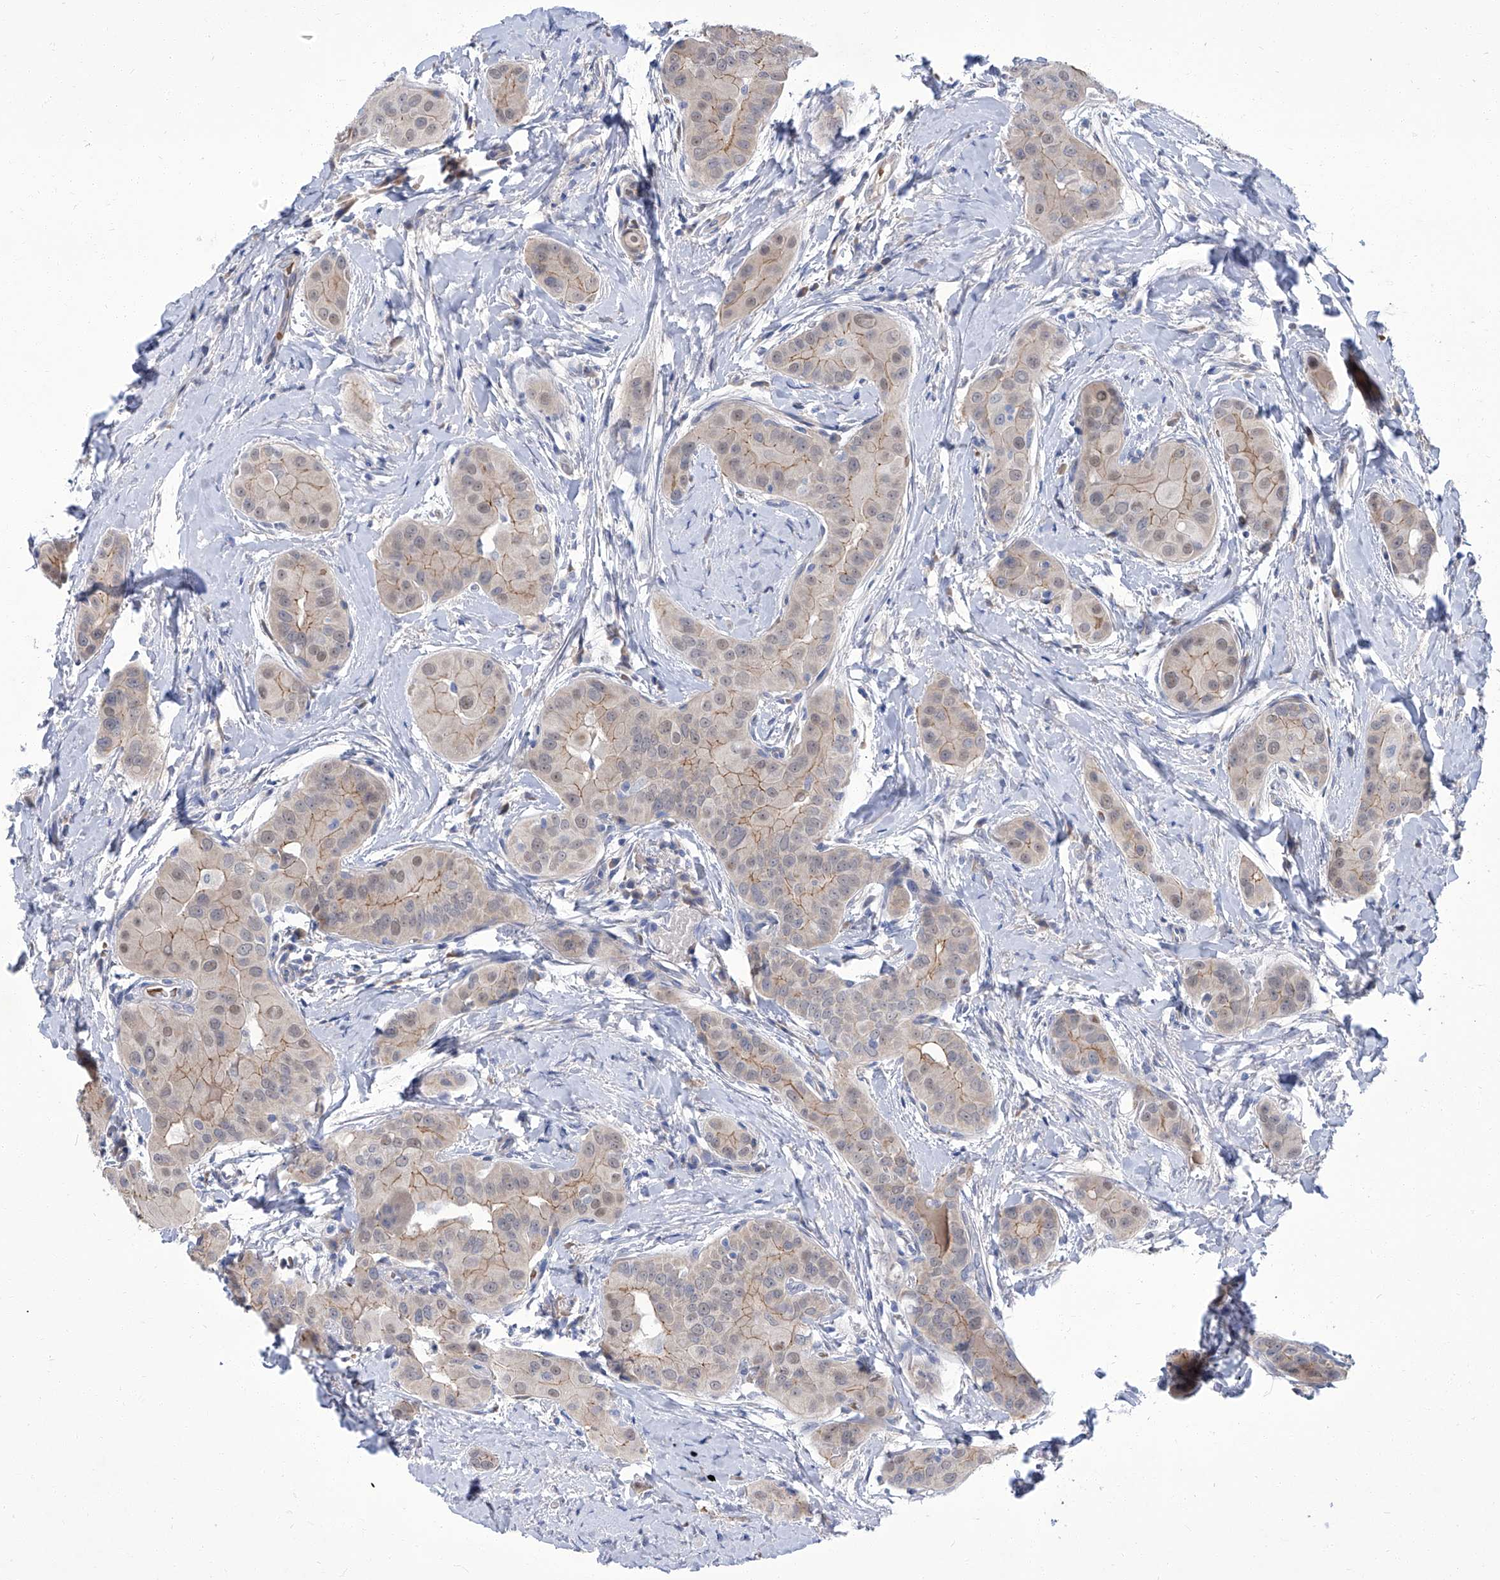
{"staining": {"intensity": "moderate", "quantity": "25%-75%", "location": "cytoplasmic/membranous,nuclear"}, "tissue": "thyroid cancer", "cell_type": "Tumor cells", "image_type": "cancer", "snomed": [{"axis": "morphology", "description": "Papillary adenocarcinoma, NOS"}, {"axis": "topography", "description": "Thyroid gland"}], "caption": "The photomicrograph demonstrates staining of thyroid papillary adenocarcinoma, revealing moderate cytoplasmic/membranous and nuclear protein staining (brown color) within tumor cells. (DAB (3,3'-diaminobenzidine) IHC, brown staining for protein, blue staining for nuclei).", "gene": "PARD3", "patient": {"sex": "male", "age": 33}}